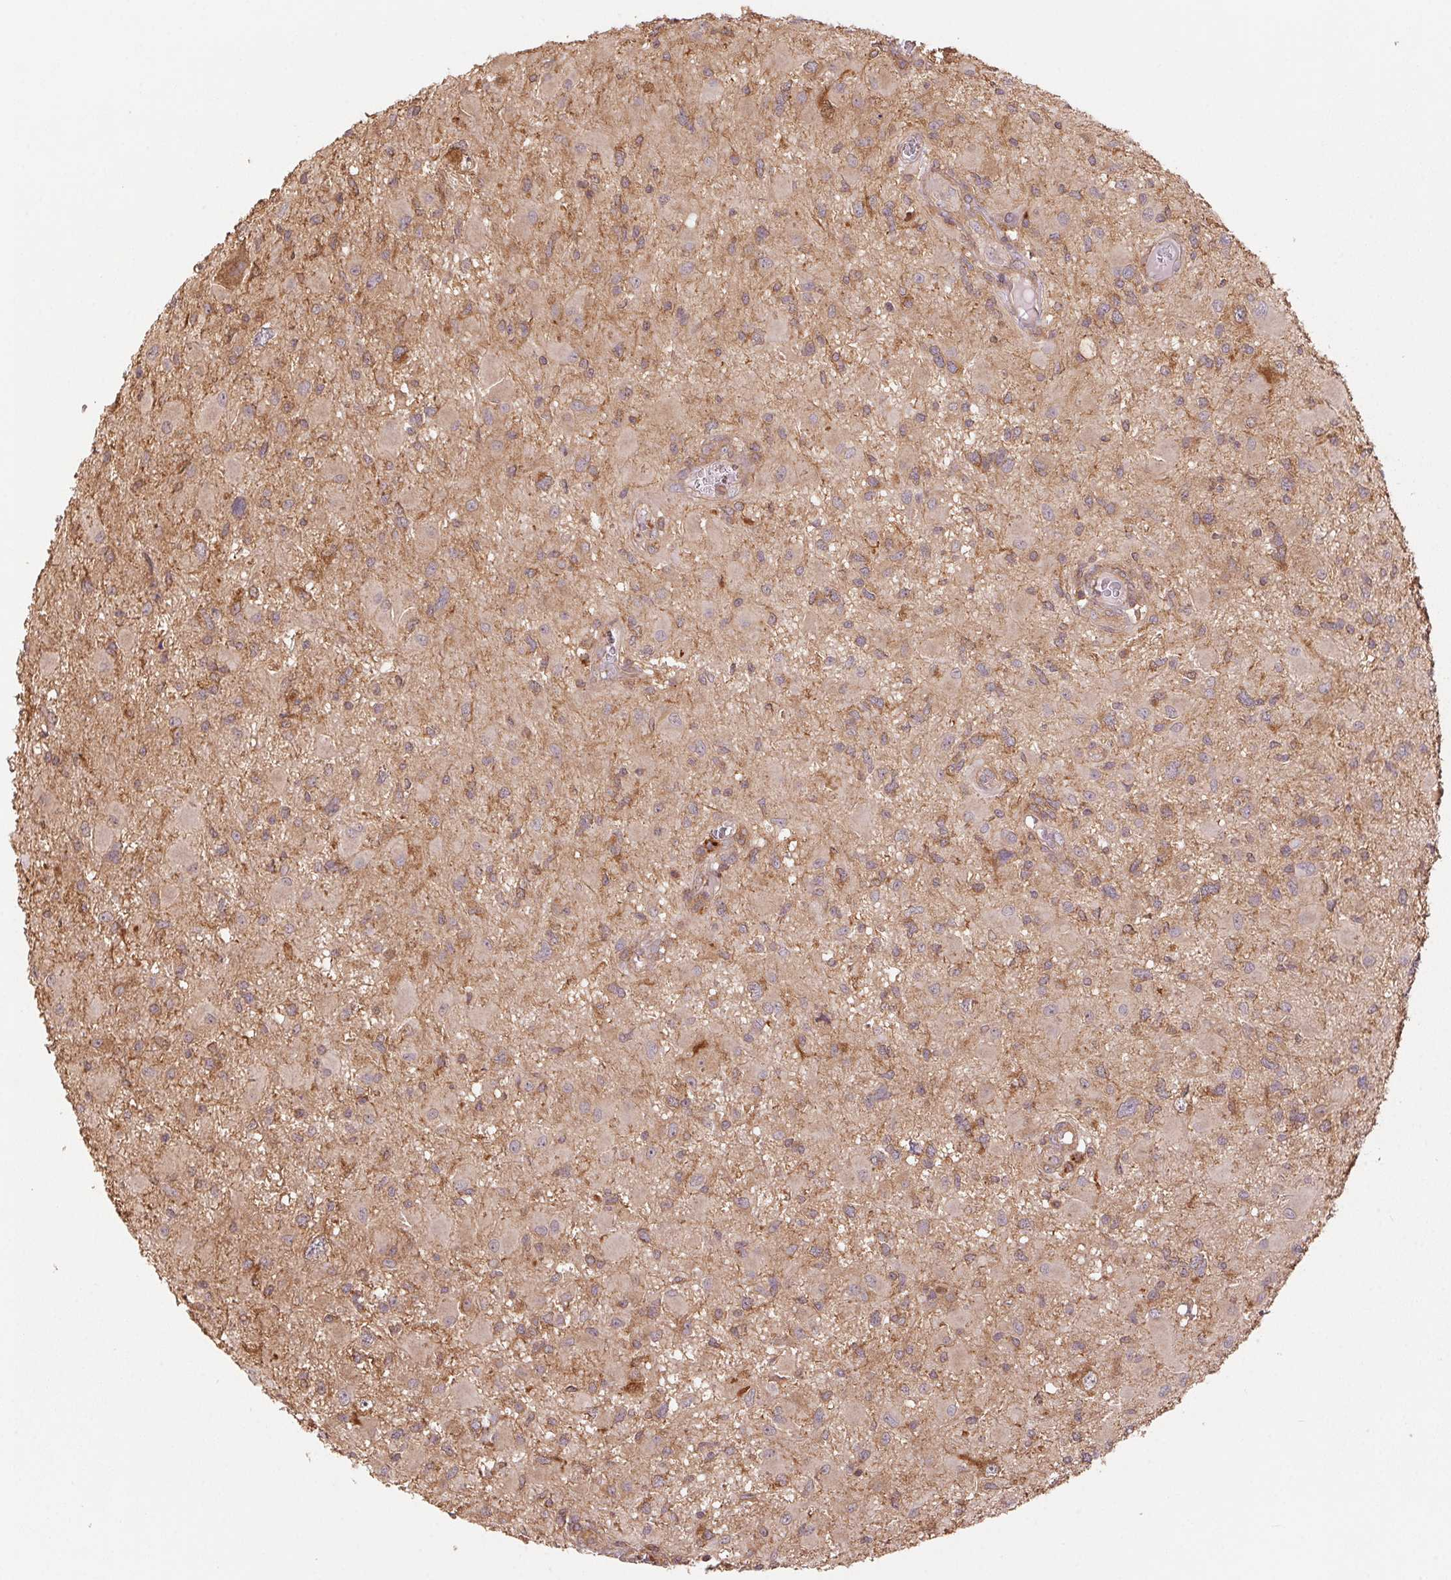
{"staining": {"intensity": "weak", "quantity": "25%-75%", "location": "cytoplasmic/membranous"}, "tissue": "glioma", "cell_type": "Tumor cells", "image_type": "cancer", "snomed": [{"axis": "morphology", "description": "Glioma, malignant, High grade"}, {"axis": "topography", "description": "Brain"}], "caption": "Immunohistochemical staining of malignant glioma (high-grade) displays weak cytoplasmic/membranous protein expression in approximately 25%-75% of tumor cells.", "gene": "TUBA3D", "patient": {"sex": "male", "age": 54}}